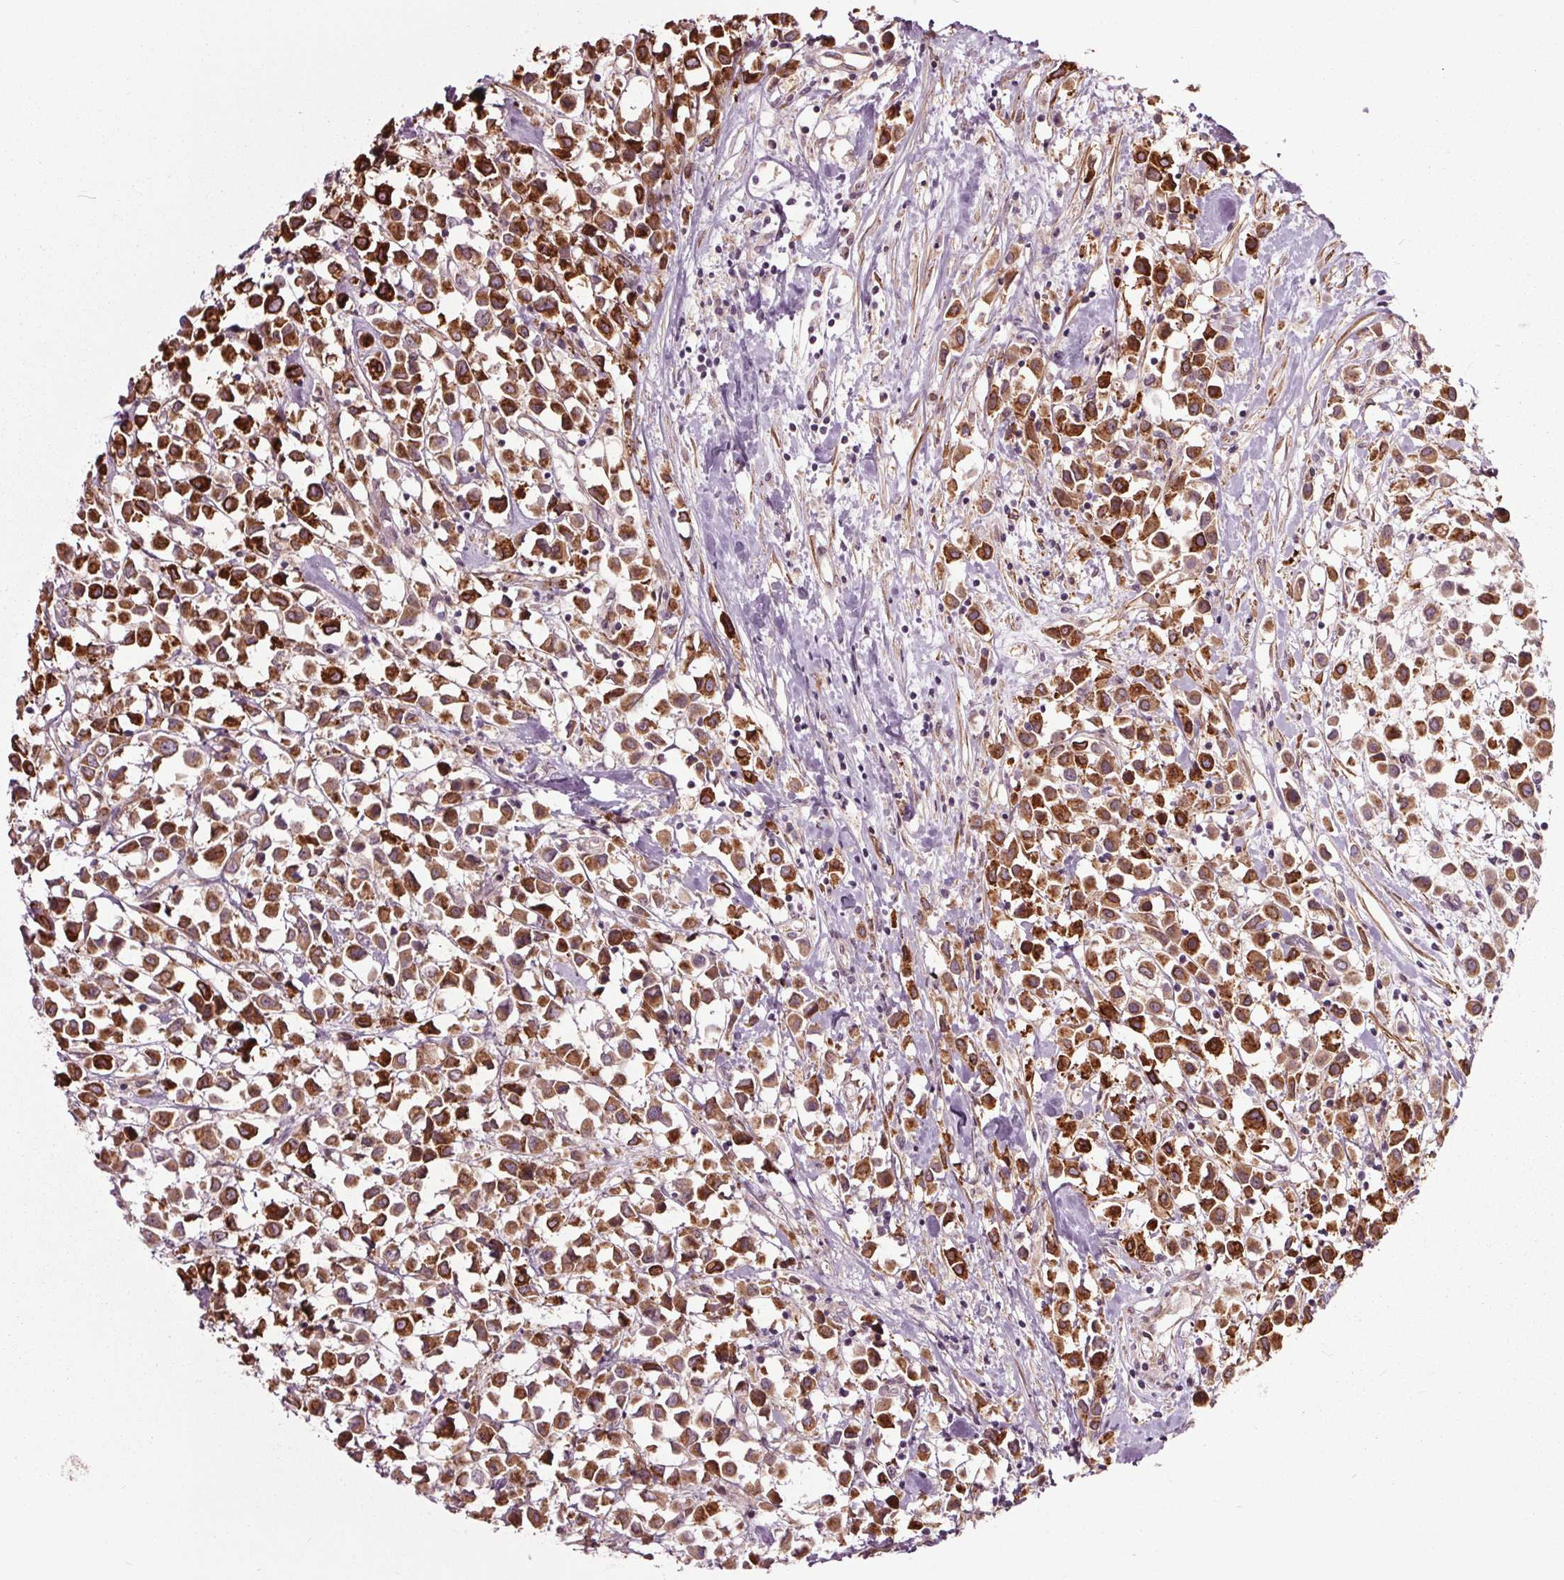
{"staining": {"intensity": "strong", "quantity": ">75%", "location": "cytoplasmic/membranous"}, "tissue": "breast cancer", "cell_type": "Tumor cells", "image_type": "cancer", "snomed": [{"axis": "morphology", "description": "Duct carcinoma"}, {"axis": "topography", "description": "Breast"}], "caption": "About >75% of tumor cells in human breast cancer display strong cytoplasmic/membranous protein staining as visualized by brown immunohistochemical staining.", "gene": "HAUS5", "patient": {"sex": "female", "age": 61}}